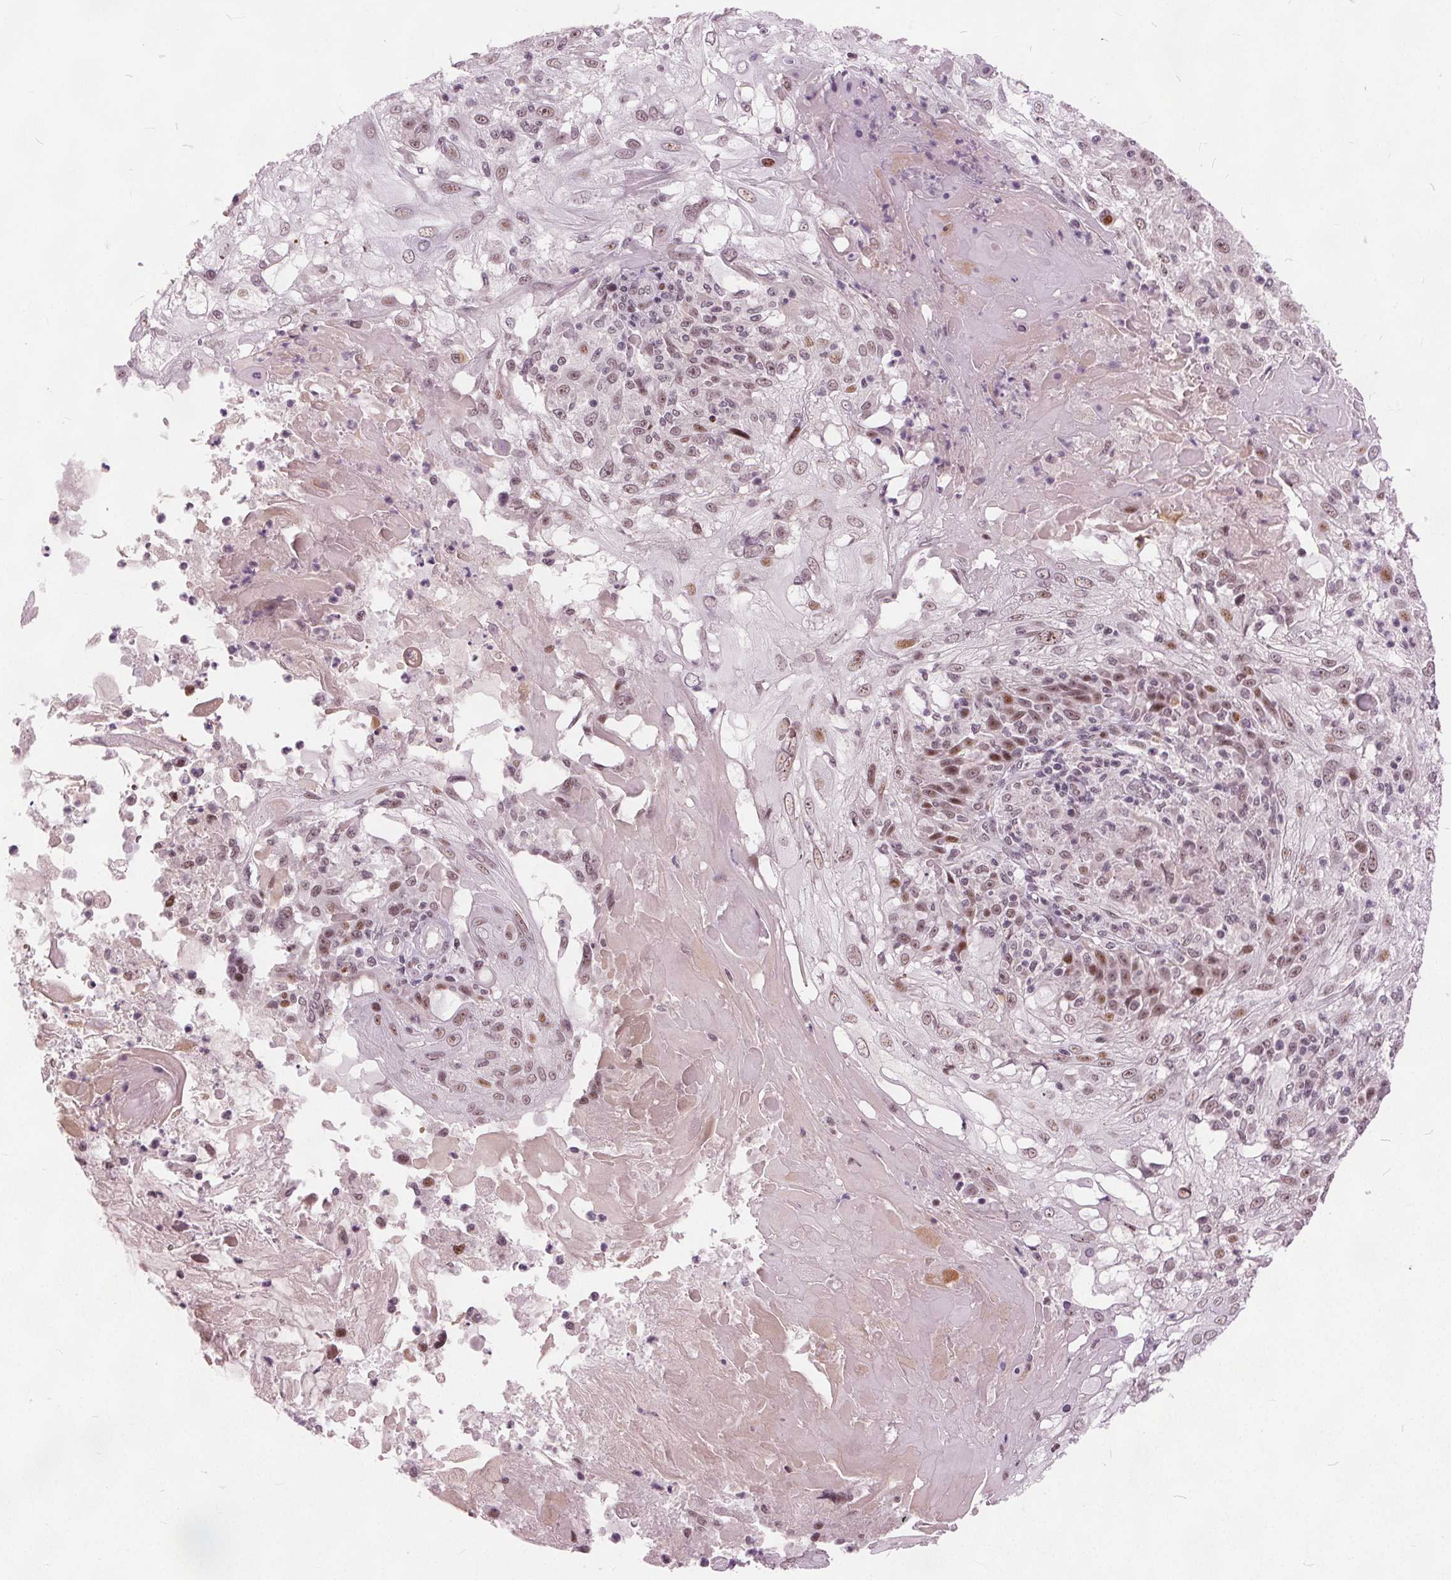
{"staining": {"intensity": "moderate", "quantity": "25%-75%", "location": "nuclear"}, "tissue": "skin cancer", "cell_type": "Tumor cells", "image_type": "cancer", "snomed": [{"axis": "morphology", "description": "Normal tissue, NOS"}, {"axis": "morphology", "description": "Squamous cell carcinoma, NOS"}, {"axis": "topography", "description": "Skin"}], "caption": "Moderate nuclear protein staining is identified in approximately 25%-75% of tumor cells in skin squamous cell carcinoma. Using DAB (brown) and hematoxylin (blue) stains, captured at high magnification using brightfield microscopy.", "gene": "TTC34", "patient": {"sex": "female", "age": 83}}